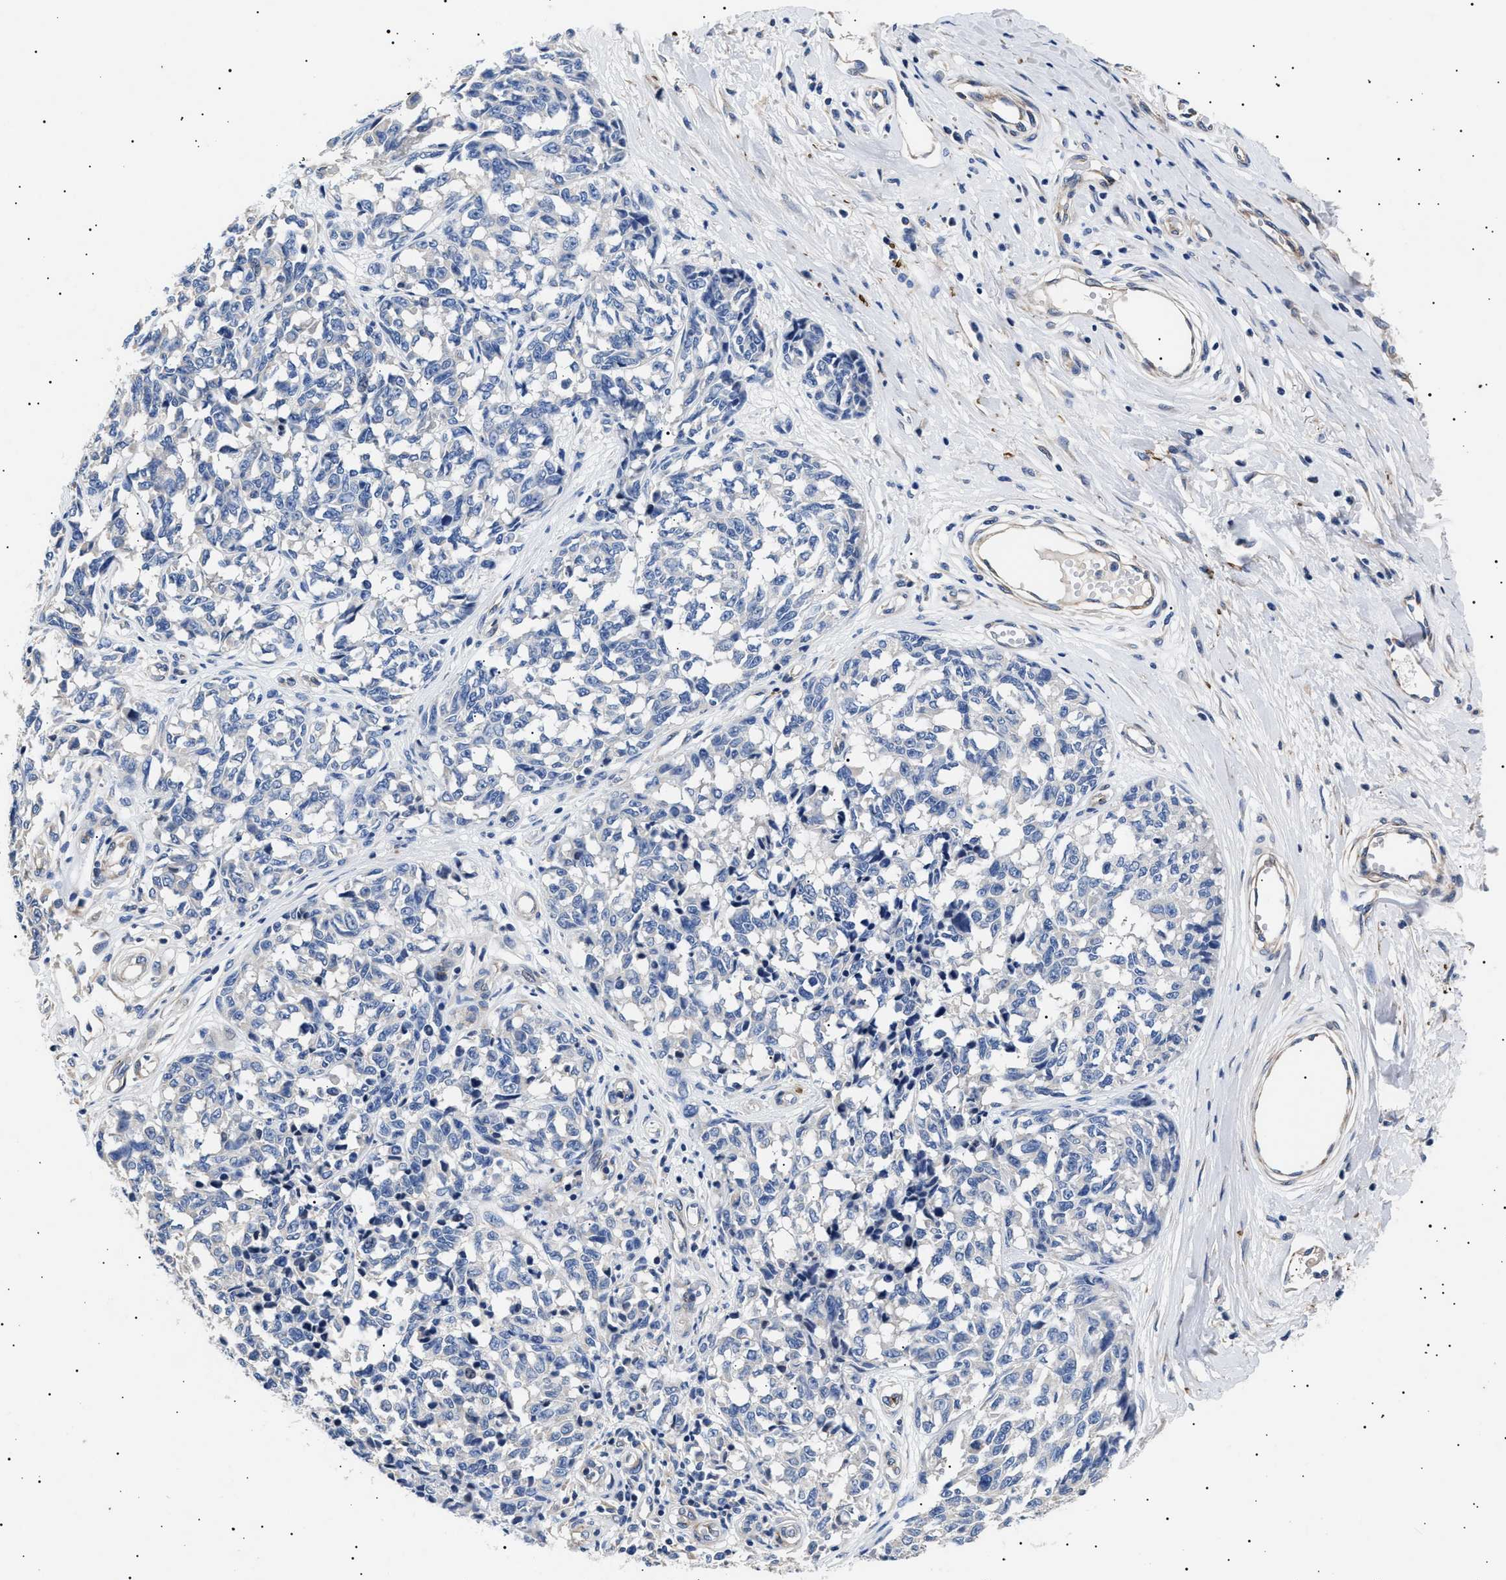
{"staining": {"intensity": "negative", "quantity": "none", "location": "none"}, "tissue": "melanoma", "cell_type": "Tumor cells", "image_type": "cancer", "snomed": [{"axis": "morphology", "description": "Malignant melanoma, NOS"}, {"axis": "topography", "description": "Skin"}], "caption": "A micrograph of malignant melanoma stained for a protein displays no brown staining in tumor cells.", "gene": "HEMGN", "patient": {"sex": "female", "age": 64}}